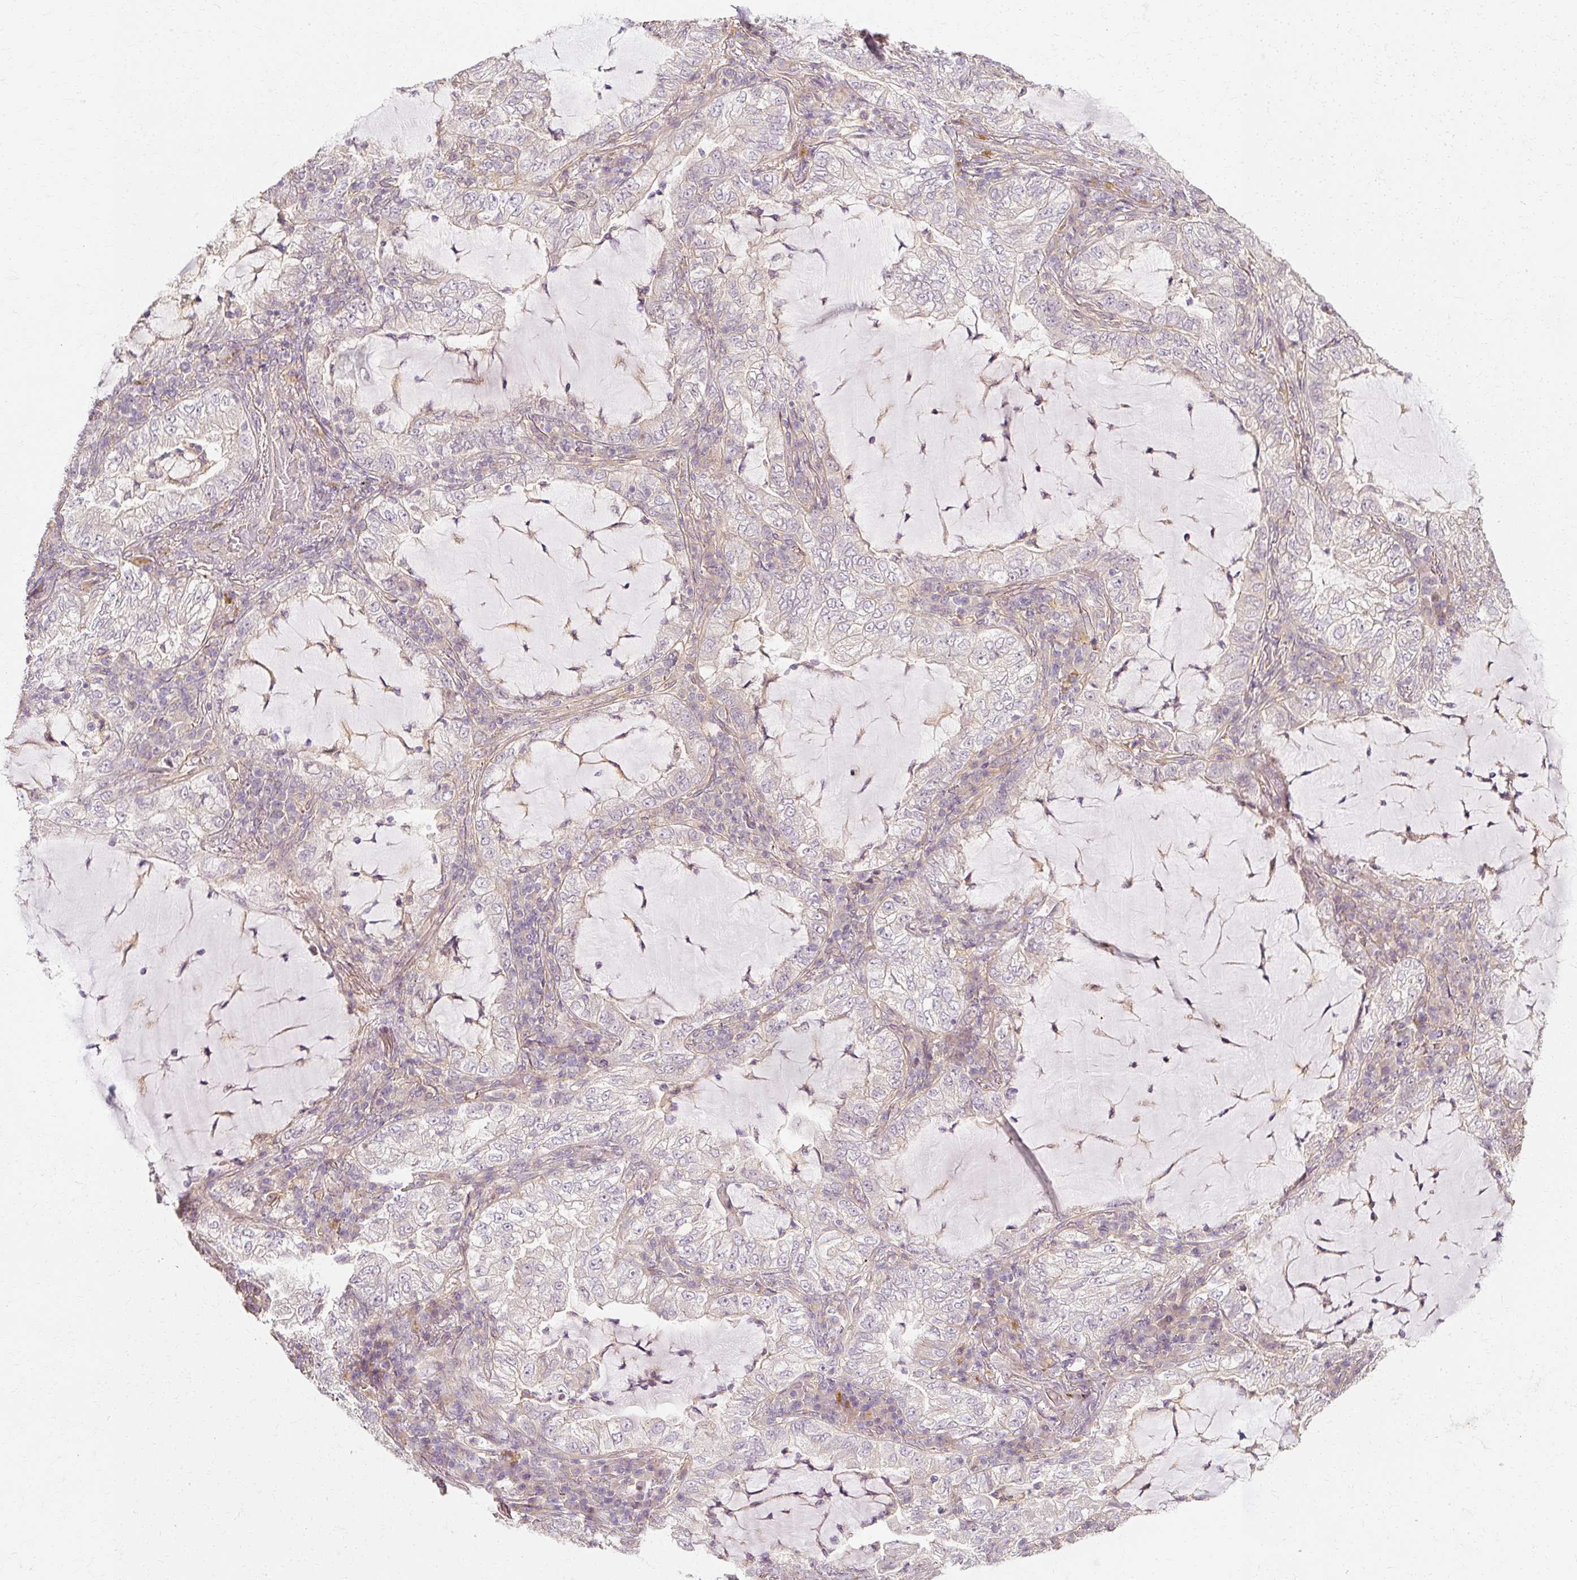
{"staining": {"intensity": "negative", "quantity": "none", "location": "none"}, "tissue": "lung cancer", "cell_type": "Tumor cells", "image_type": "cancer", "snomed": [{"axis": "morphology", "description": "Adenocarcinoma, NOS"}, {"axis": "topography", "description": "Lung"}], "caption": "DAB (3,3'-diaminobenzidine) immunohistochemical staining of lung adenocarcinoma demonstrates no significant expression in tumor cells.", "gene": "GNAQ", "patient": {"sex": "female", "age": 73}}